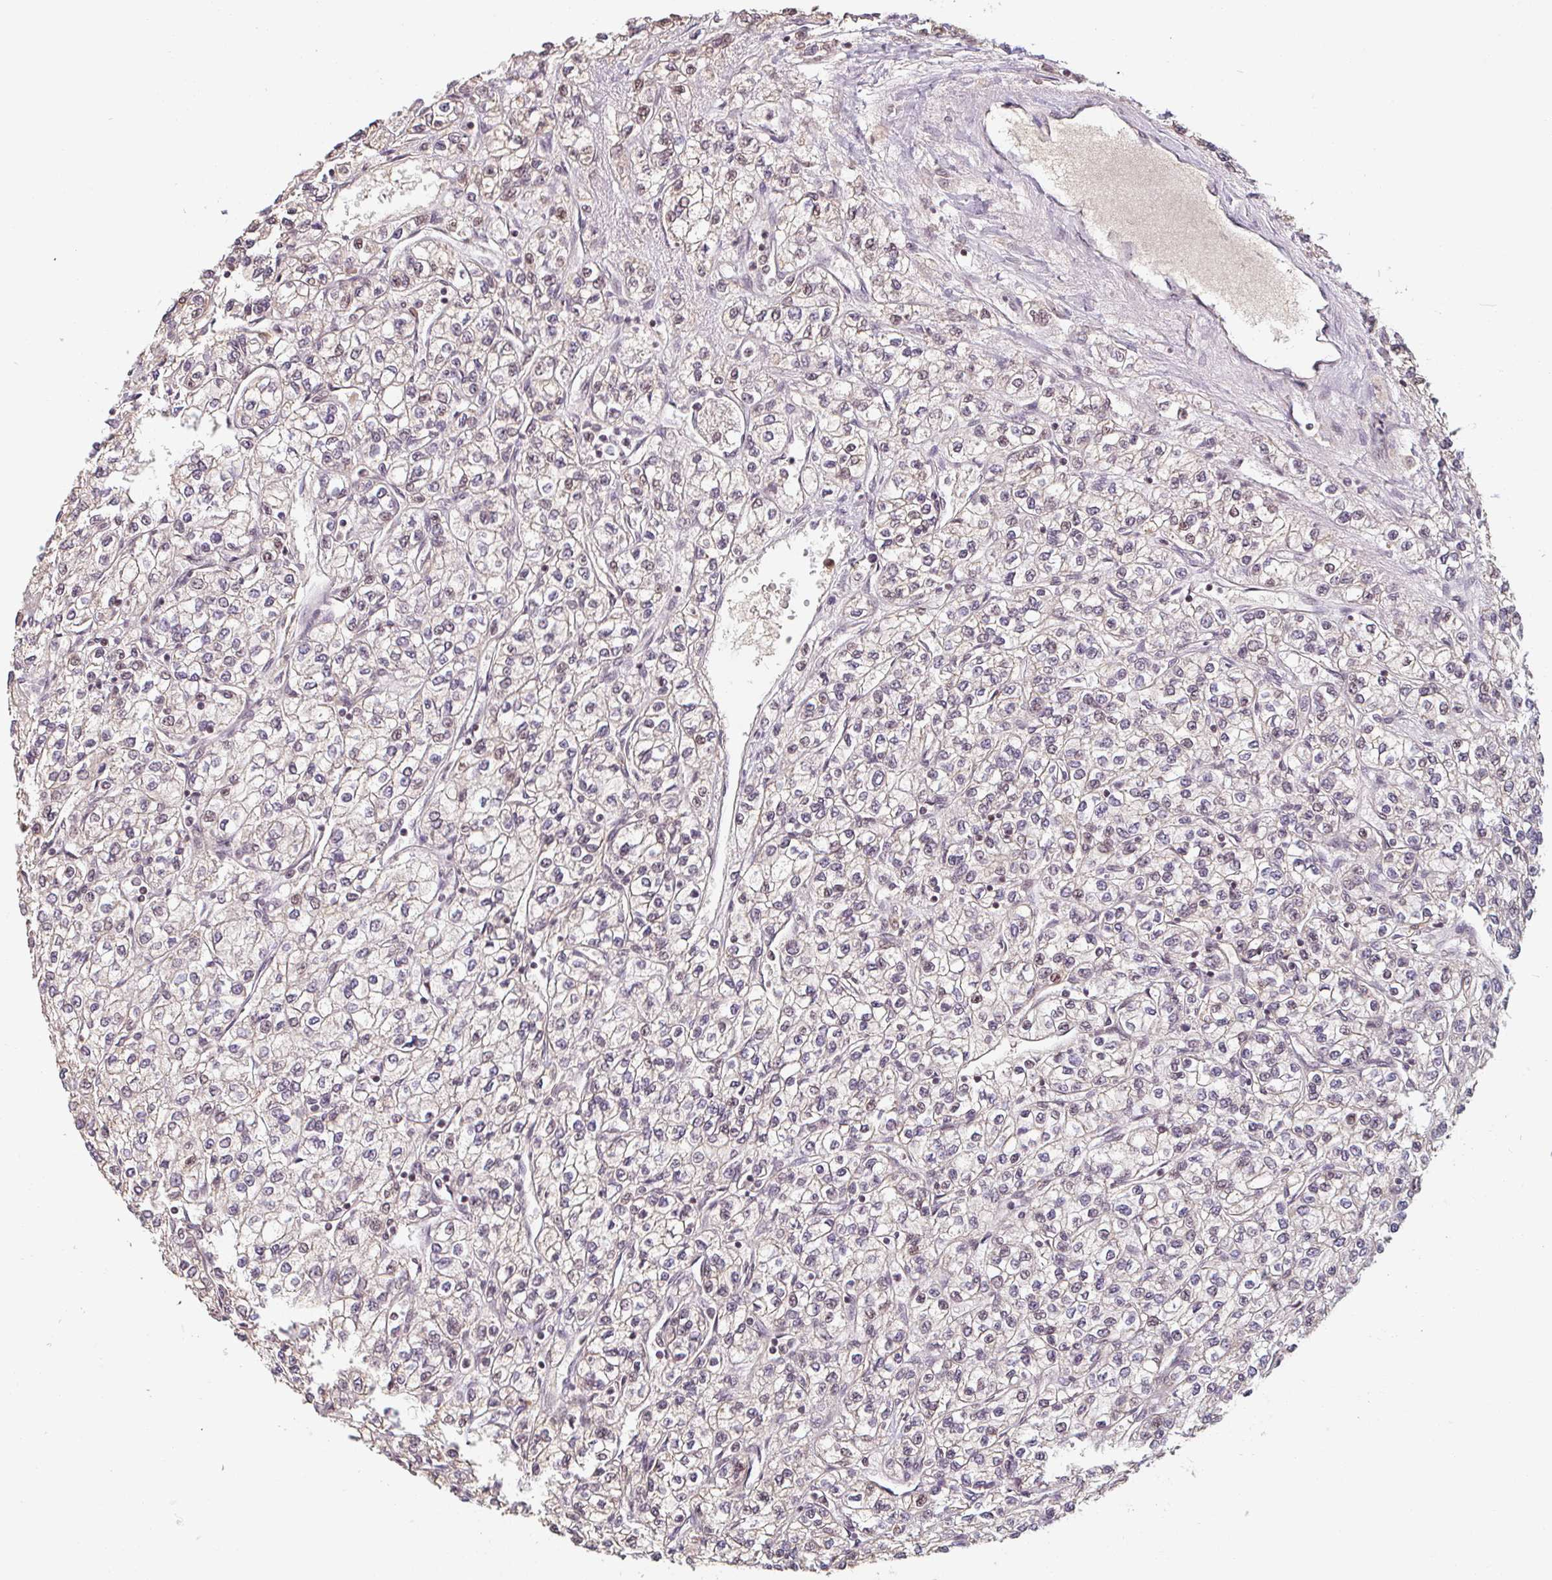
{"staining": {"intensity": "weak", "quantity": "<25%", "location": "nuclear"}, "tissue": "renal cancer", "cell_type": "Tumor cells", "image_type": "cancer", "snomed": [{"axis": "morphology", "description": "Adenocarcinoma, NOS"}, {"axis": "topography", "description": "Kidney"}], "caption": "High magnification brightfield microscopy of renal cancer (adenocarcinoma) stained with DAB (brown) and counterstained with hematoxylin (blue): tumor cells show no significant positivity. (DAB IHC, high magnification).", "gene": "DR1", "patient": {"sex": "male", "age": 80}}